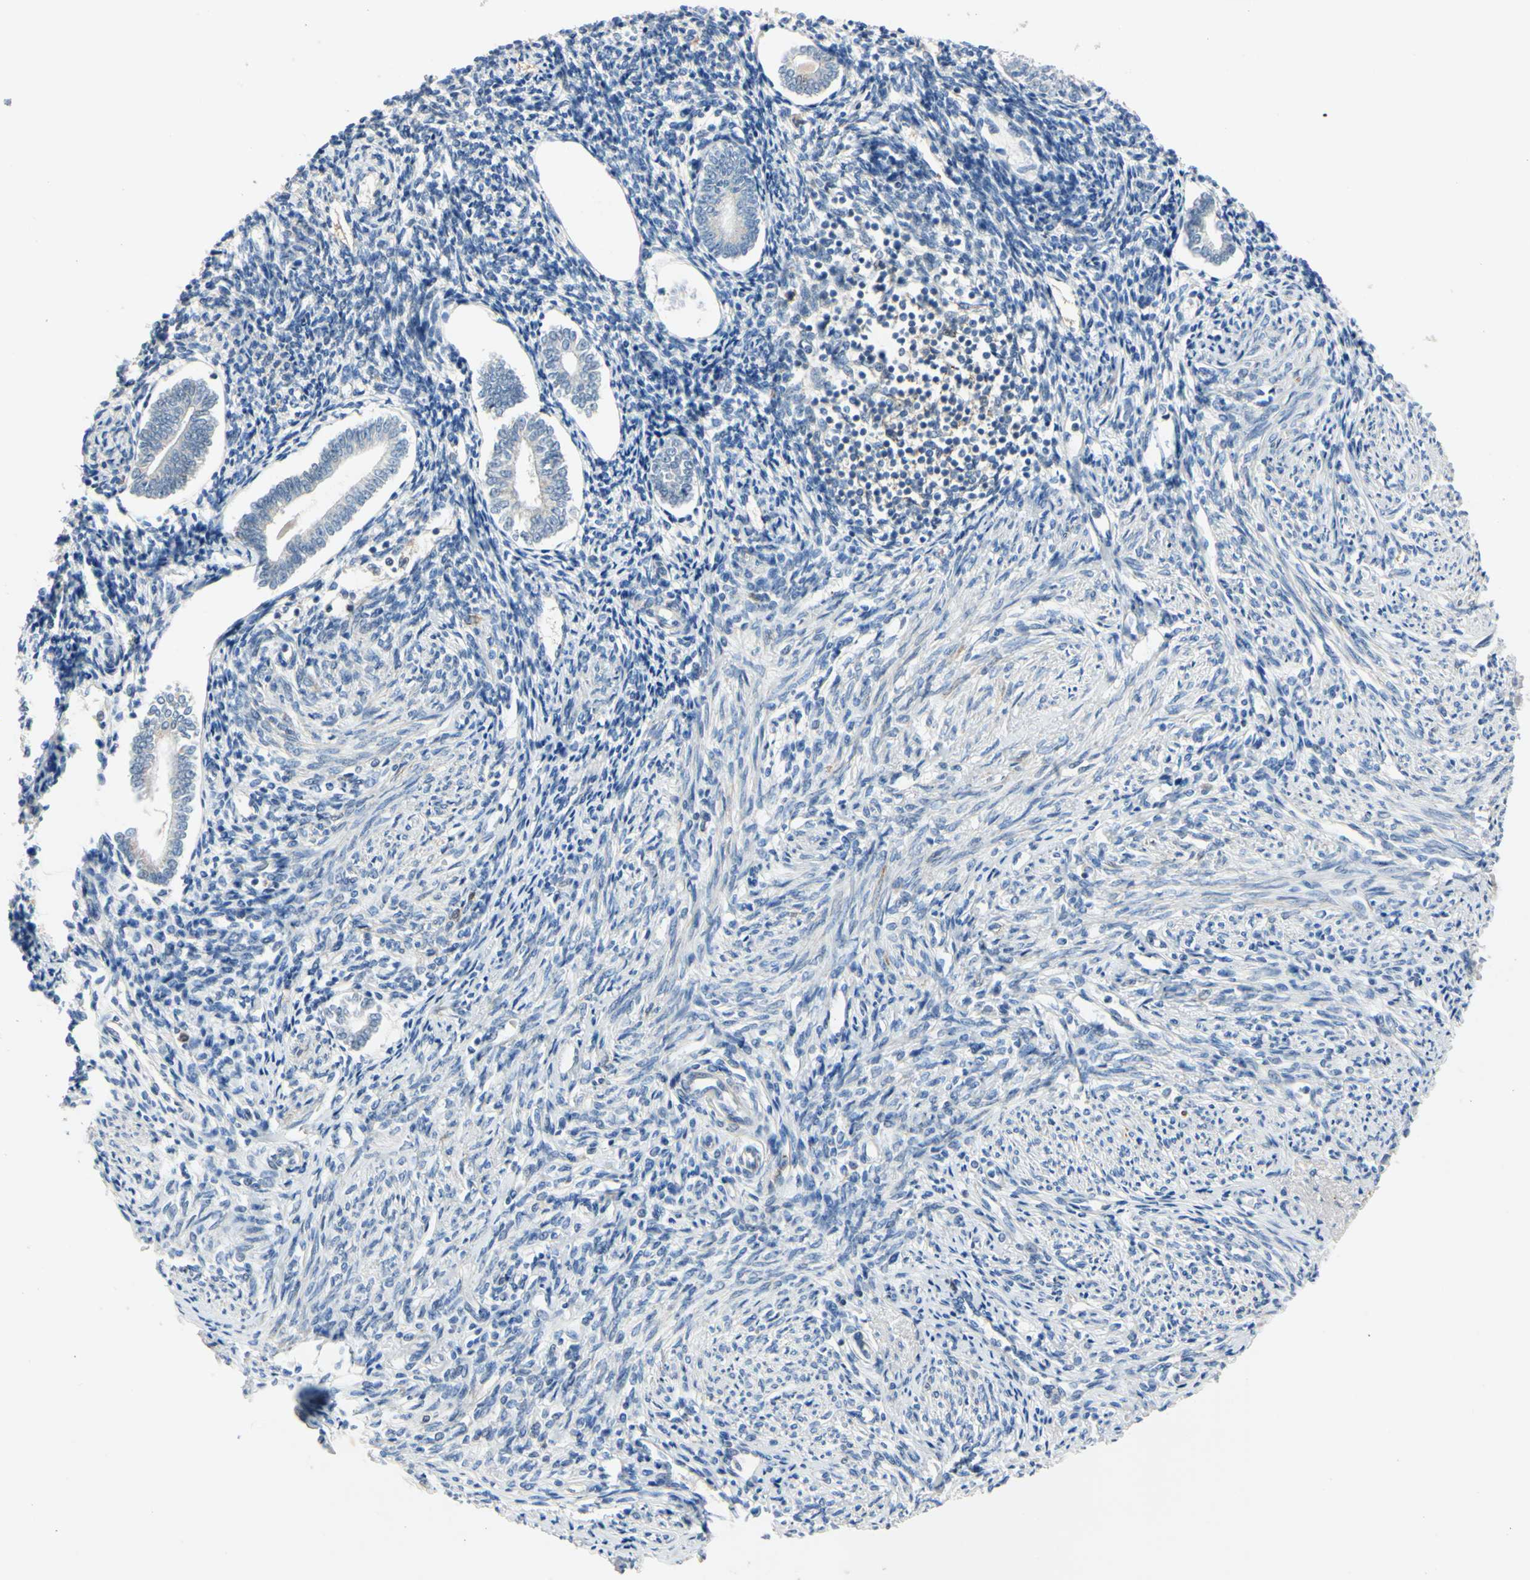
{"staining": {"intensity": "negative", "quantity": "none", "location": "none"}, "tissue": "endometrium", "cell_type": "Cells in endometrial stroma", "image_type": "normal", "snomed": [{"axis": "morphology", "description": "Normal tissue, NOS"}, {"axis": "topography", "description": "Endometrium"}], "caption": "This is an immunohistochemistry micrograph of normal endometrium. There is no staining in cells in endometrial stroma.", "gene": "LHX9", "patient": {"sex": "female", "age": 71}}